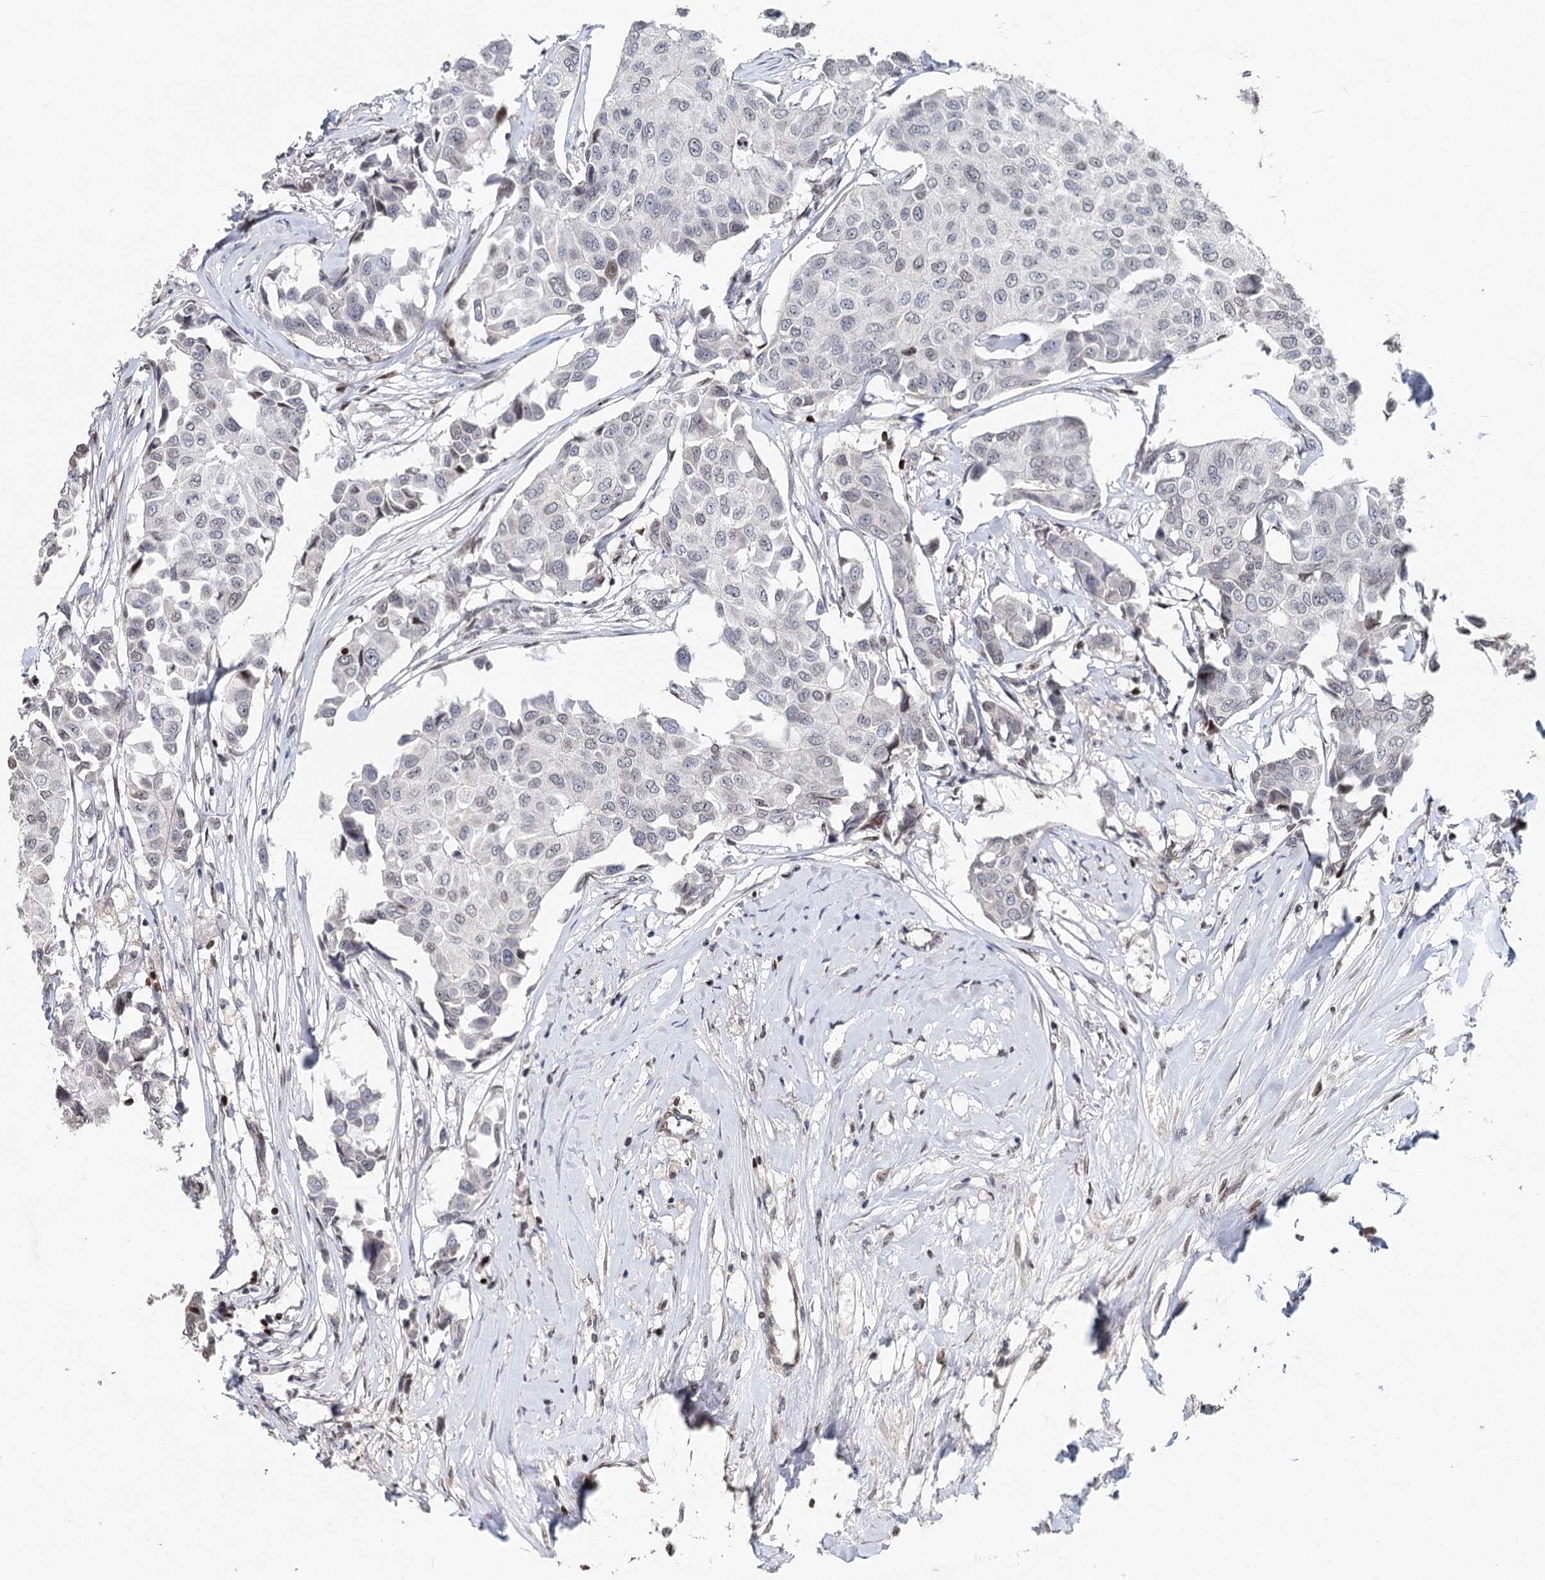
{"staining": {"intensity": "negative", "quantity": "none", "location": "none"}, "tissue": "breast cancer", "cell_type": "Tumor cells", "image_type": "cancer", "snomed": [{"axis": "morphology", "description": "Duct carcinoma"}, {"axis": "topography", "description": "Breast"}], "caption": "This is an immunohistochemistry (IHC) photomicrograph of breast invasive ductal carcinoma. There is no expression in tumor cells.", "gene": "FRMD4A", "patient": {"sex": "female", "age": 80}}